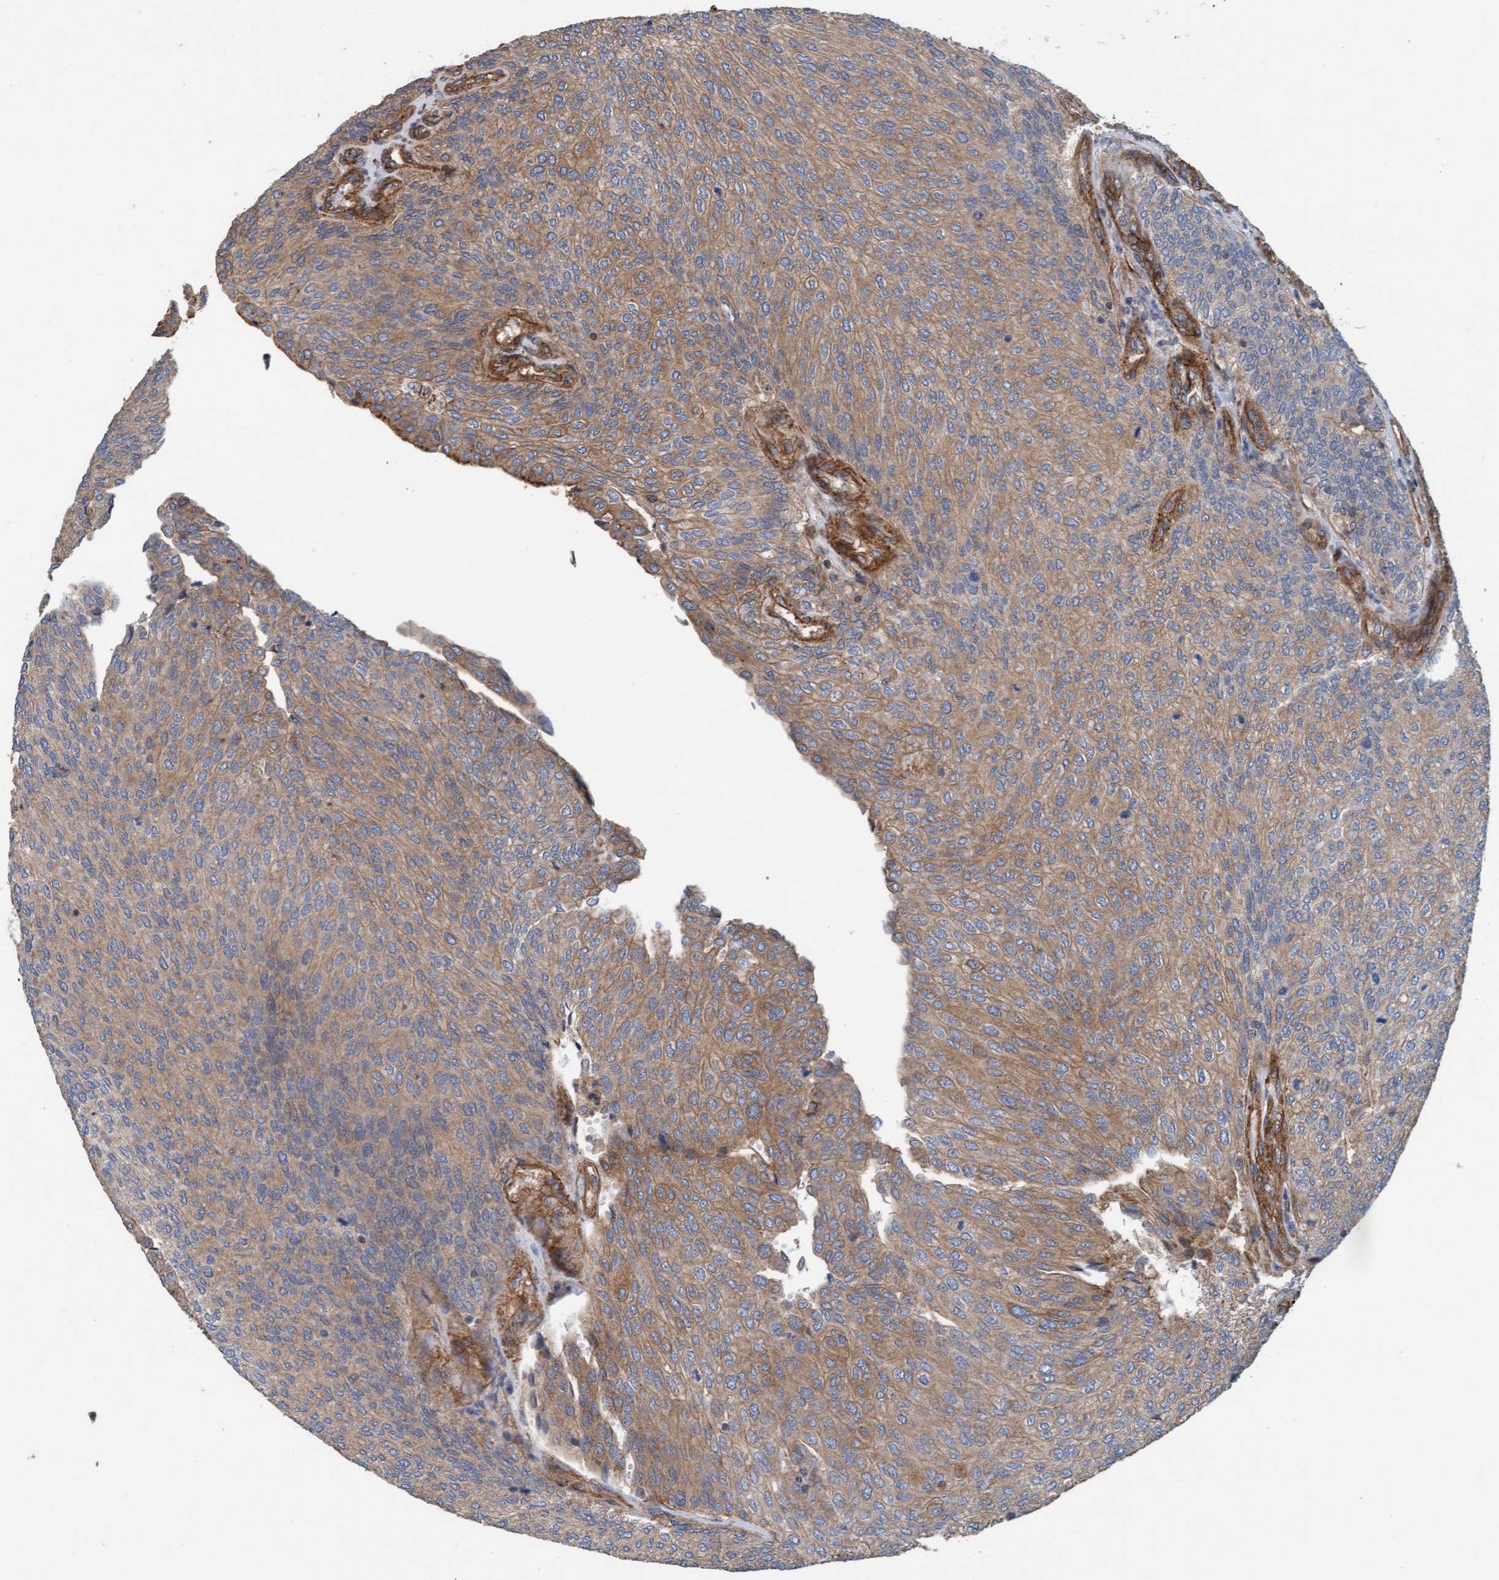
{"staining": {"intensity": "moderate", "quantity": ">75%", "location": "cytoplasmic/membranous"}, "tissue": "urothelial cancer", "cell_type": "Tumor cells", "image_type": "cancer", "snomed": [{"axis": "morphology", "description": "Urothelial carcinoma, Low grade"}, {"axis": "topography", "description": "Urinary bladder"}], "caption": "Immunohistochemistry (IHC) (DAB) staining of human urothelial carcinoma (low-grade) demonstrates moderate cytoplasmic/membranous protein expression in about >75% of tumor cells.", "gene": "STXBP4", "patient": {"sex": "female", "age": 79}}